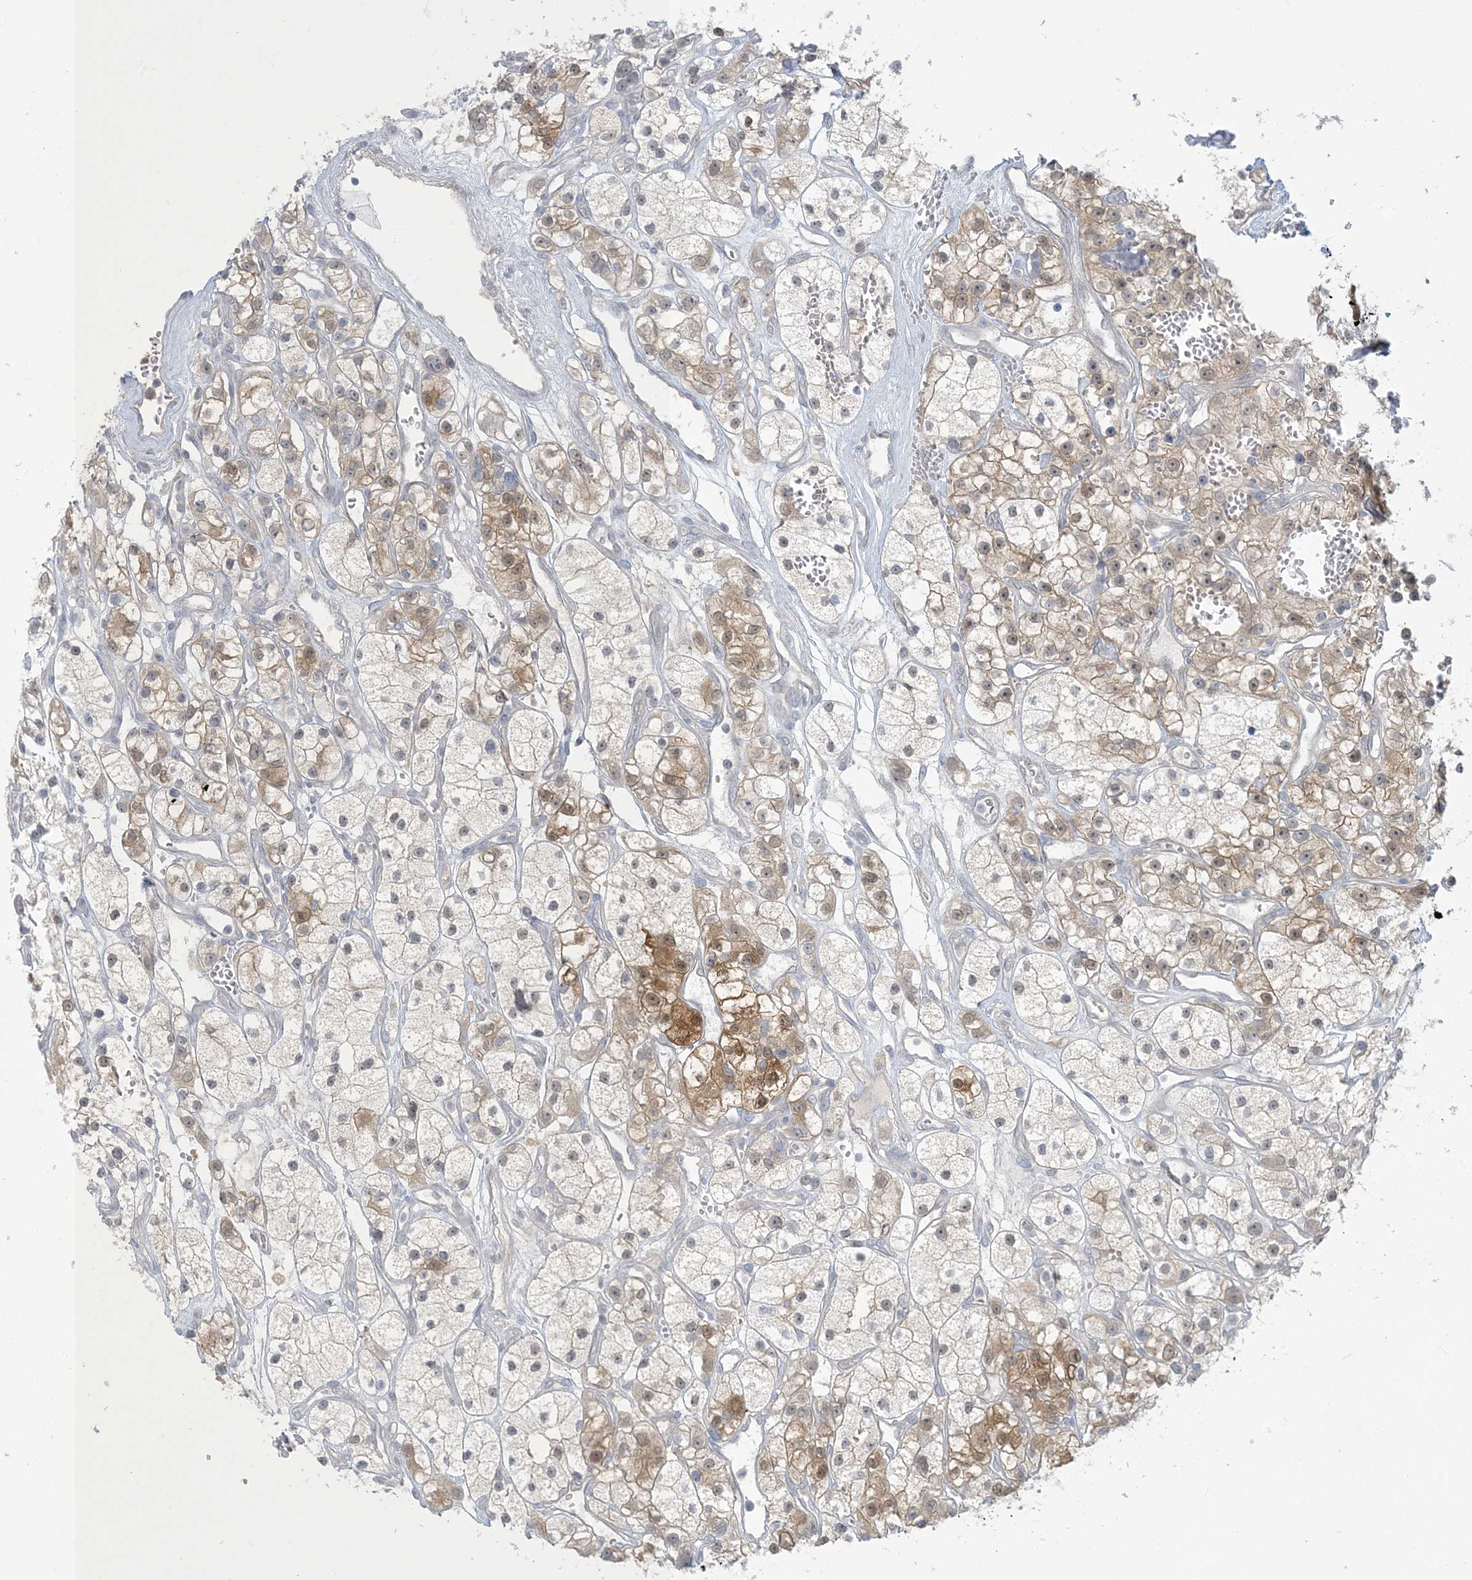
{"staining": {"intensity": "moderate", "quantity": "<25%", "location": "cytoplasmic/membranous,nuclear"}, "tissue": "renal cancer", "cell_type": "Tumor cells", "image_type": "cancer", "snomed": [{"axis": "morphology", "description": "Adenocarcinoma, NOS"}, {"axis": "topography", "description": "Kidney"}], "caption": "DAB (3,3'-diaminobenzidine) immunohistochemical staining of human renal adenocarcinoma reveals moderate cytoplasmic/membranous and nuclear protein expression in about <25% of tumor cells.", "gene": "NRBP2", "patient": {"sex": "female", "age": 57}}